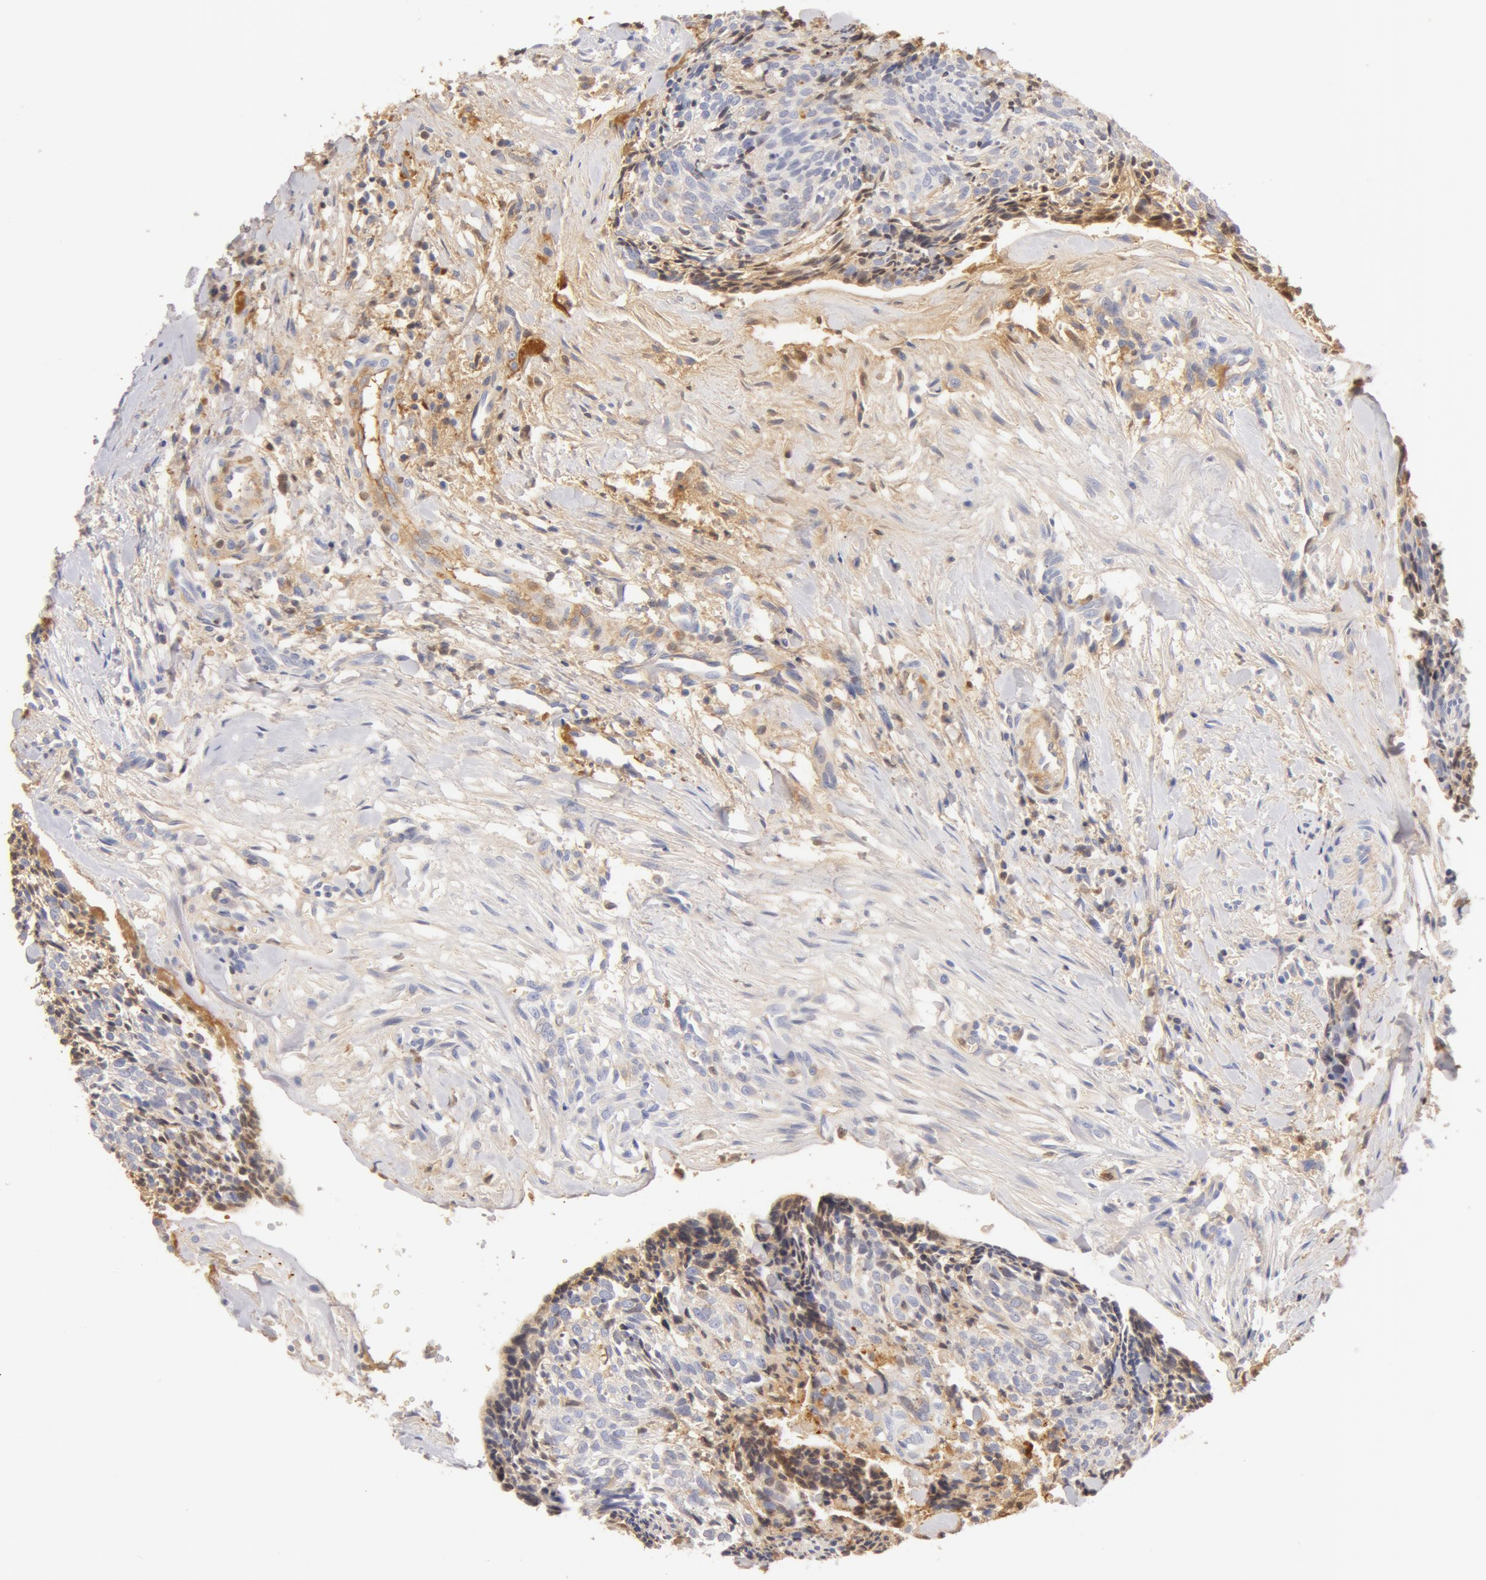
{"staining": {"intensity": "weak", "quantity": "<25%", "location": "cytoplasmic/membranous"}, "tissue": "head and neck cancer", "cell_type": "Tumor cells", "image_type": "cancer", "snomed": [{"axis": "morphology", "description": "Squamous cell carcinoma, NOS"}, {"axis": "topography", "description": "Salivary gland"}, {"axis": "topography", "description": "Head-Neck"}], "caption": "This is an IHC micrograph of human head and neck cancer. There is no expression in tumor cells.", "gene": "GC", "patient": {"sex": "male", "age": 70}}